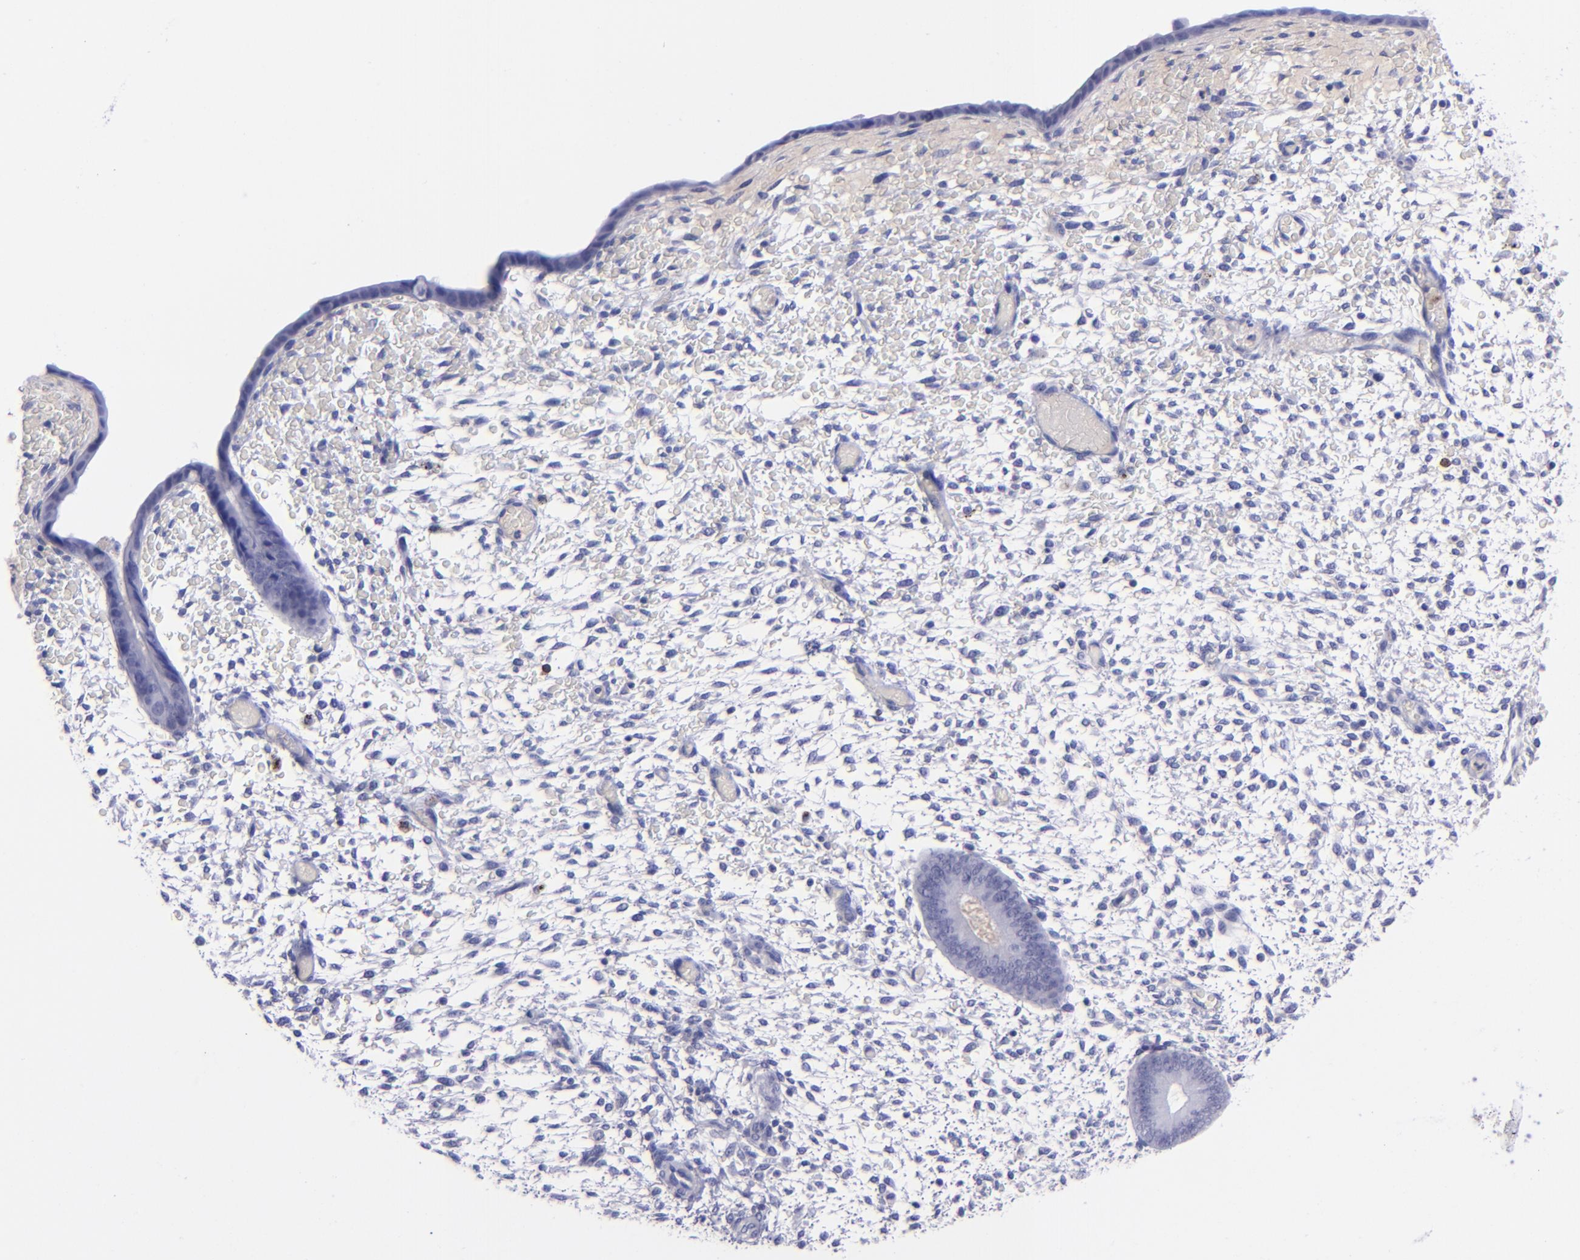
{"staining": {"intensity": "weak", "quantity": "<25%", "location": "cytoplasmic/membranous"}, "tissue": "endometrium", "cell_type": "Cells in endometrial stroma", "image_type": "normal", "snomed": [{"axis": "morphology", "description": "Normal tissue, NOS"}, {"axis": "topography", "description": "Endometrium"}], "caption": "Immunohistochemistry (IHC) histopathology image of normal endometrium stained for a protein (brown), which reveals no staining in cells in endometrial stroma.", "gene": "CD37", "patient": {"sex": "female", "age": 42}}